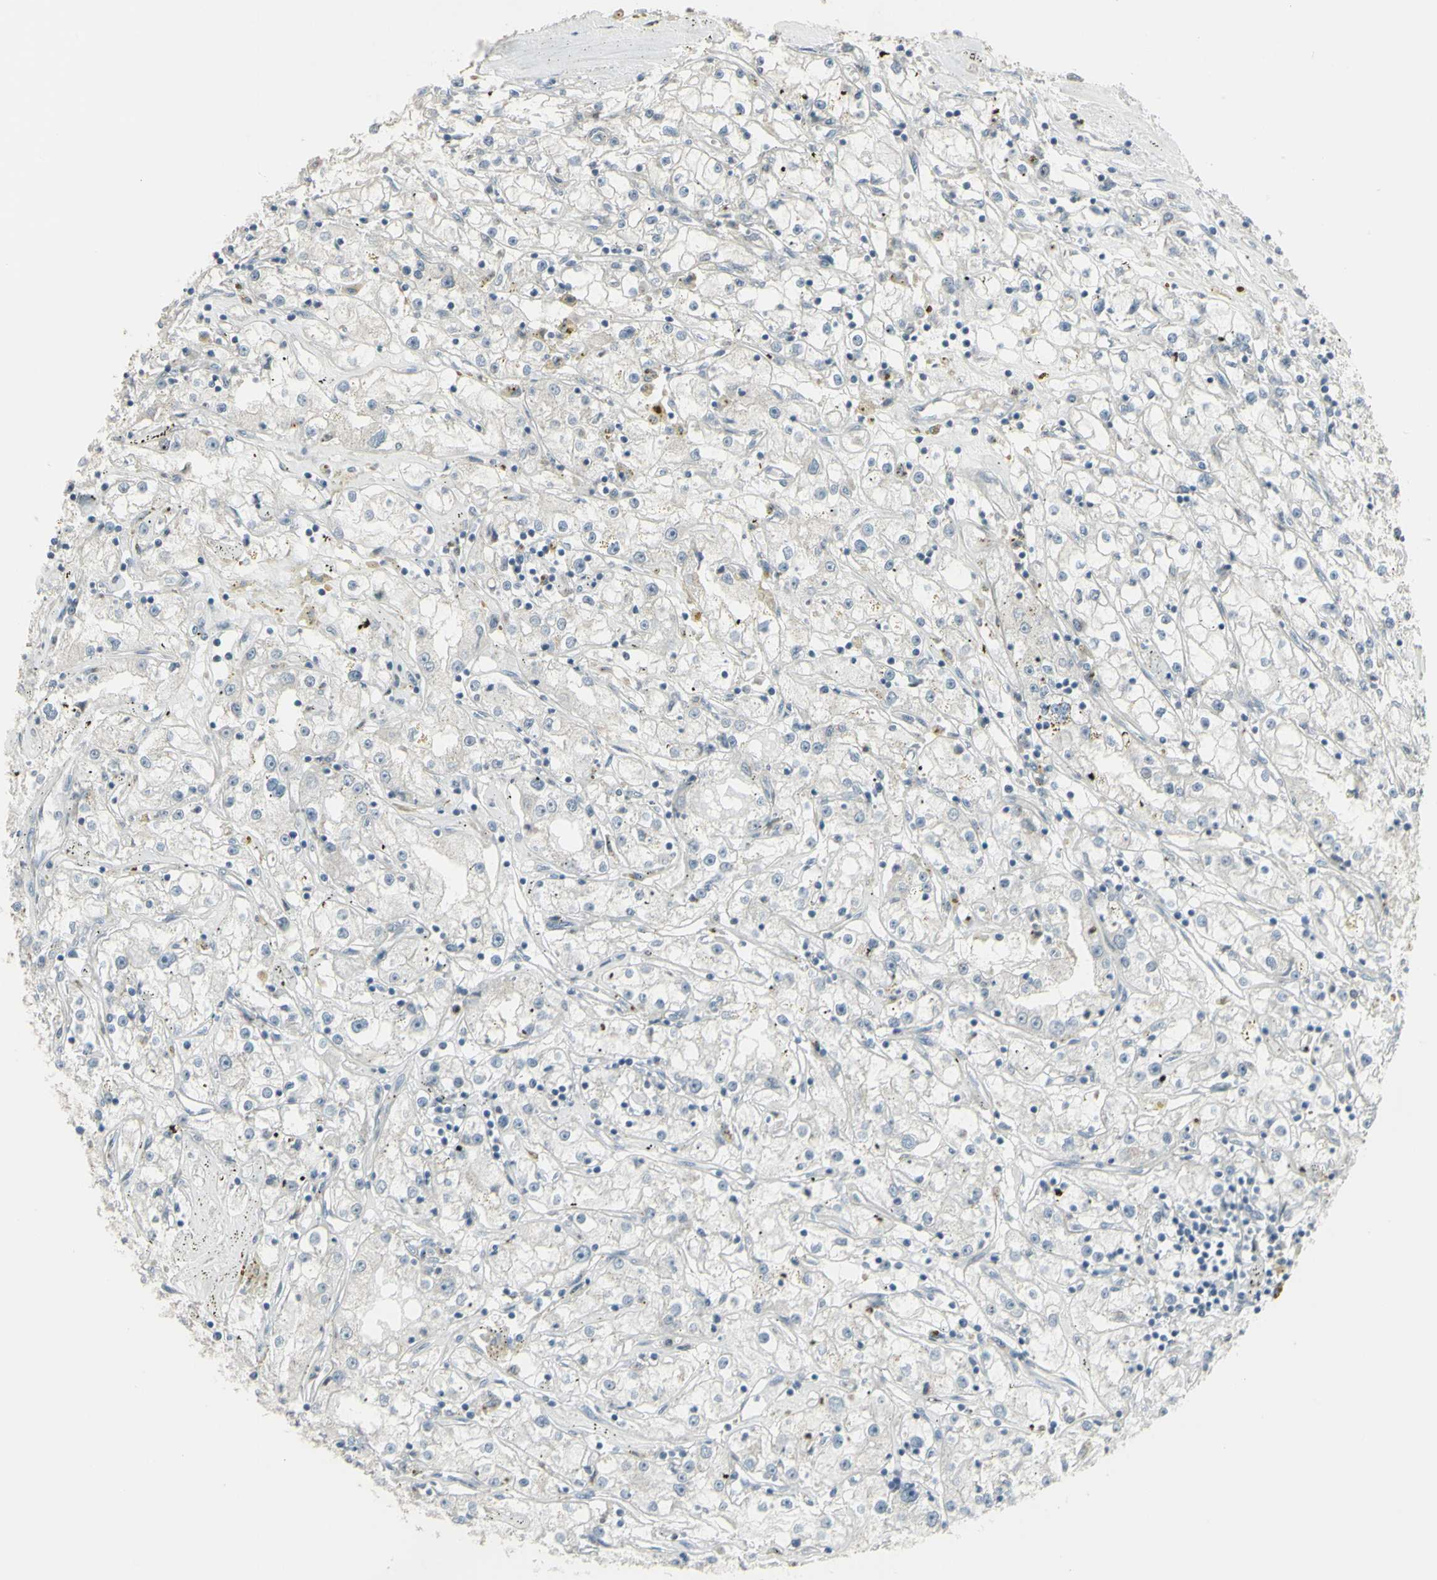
{"staining": {"intensity": "negative", "quantity": "none", "location": "none"}, "tissue": "renal cancer", "cell_type": "Tumor cells", "image_type": "cancer", "snomed": [{"axis": "morphology", "description": "Adenocarcinoma, NOS"}, {"axis": "topography", "description": "Kidney"}], "caption": "A high-resolution histopathology image shows immunohistochemistry (IHC) staining of adenocarcinoma (renal), which displays no significant staining in tumor cells. The staining was performed using DAB to visualize the protein expression in brown, while the nuclei were stained in blue with hematoxylin (Magnification: 20x).", "gene": "CD79B", "patient": {"sex": "male", "age": 56}}